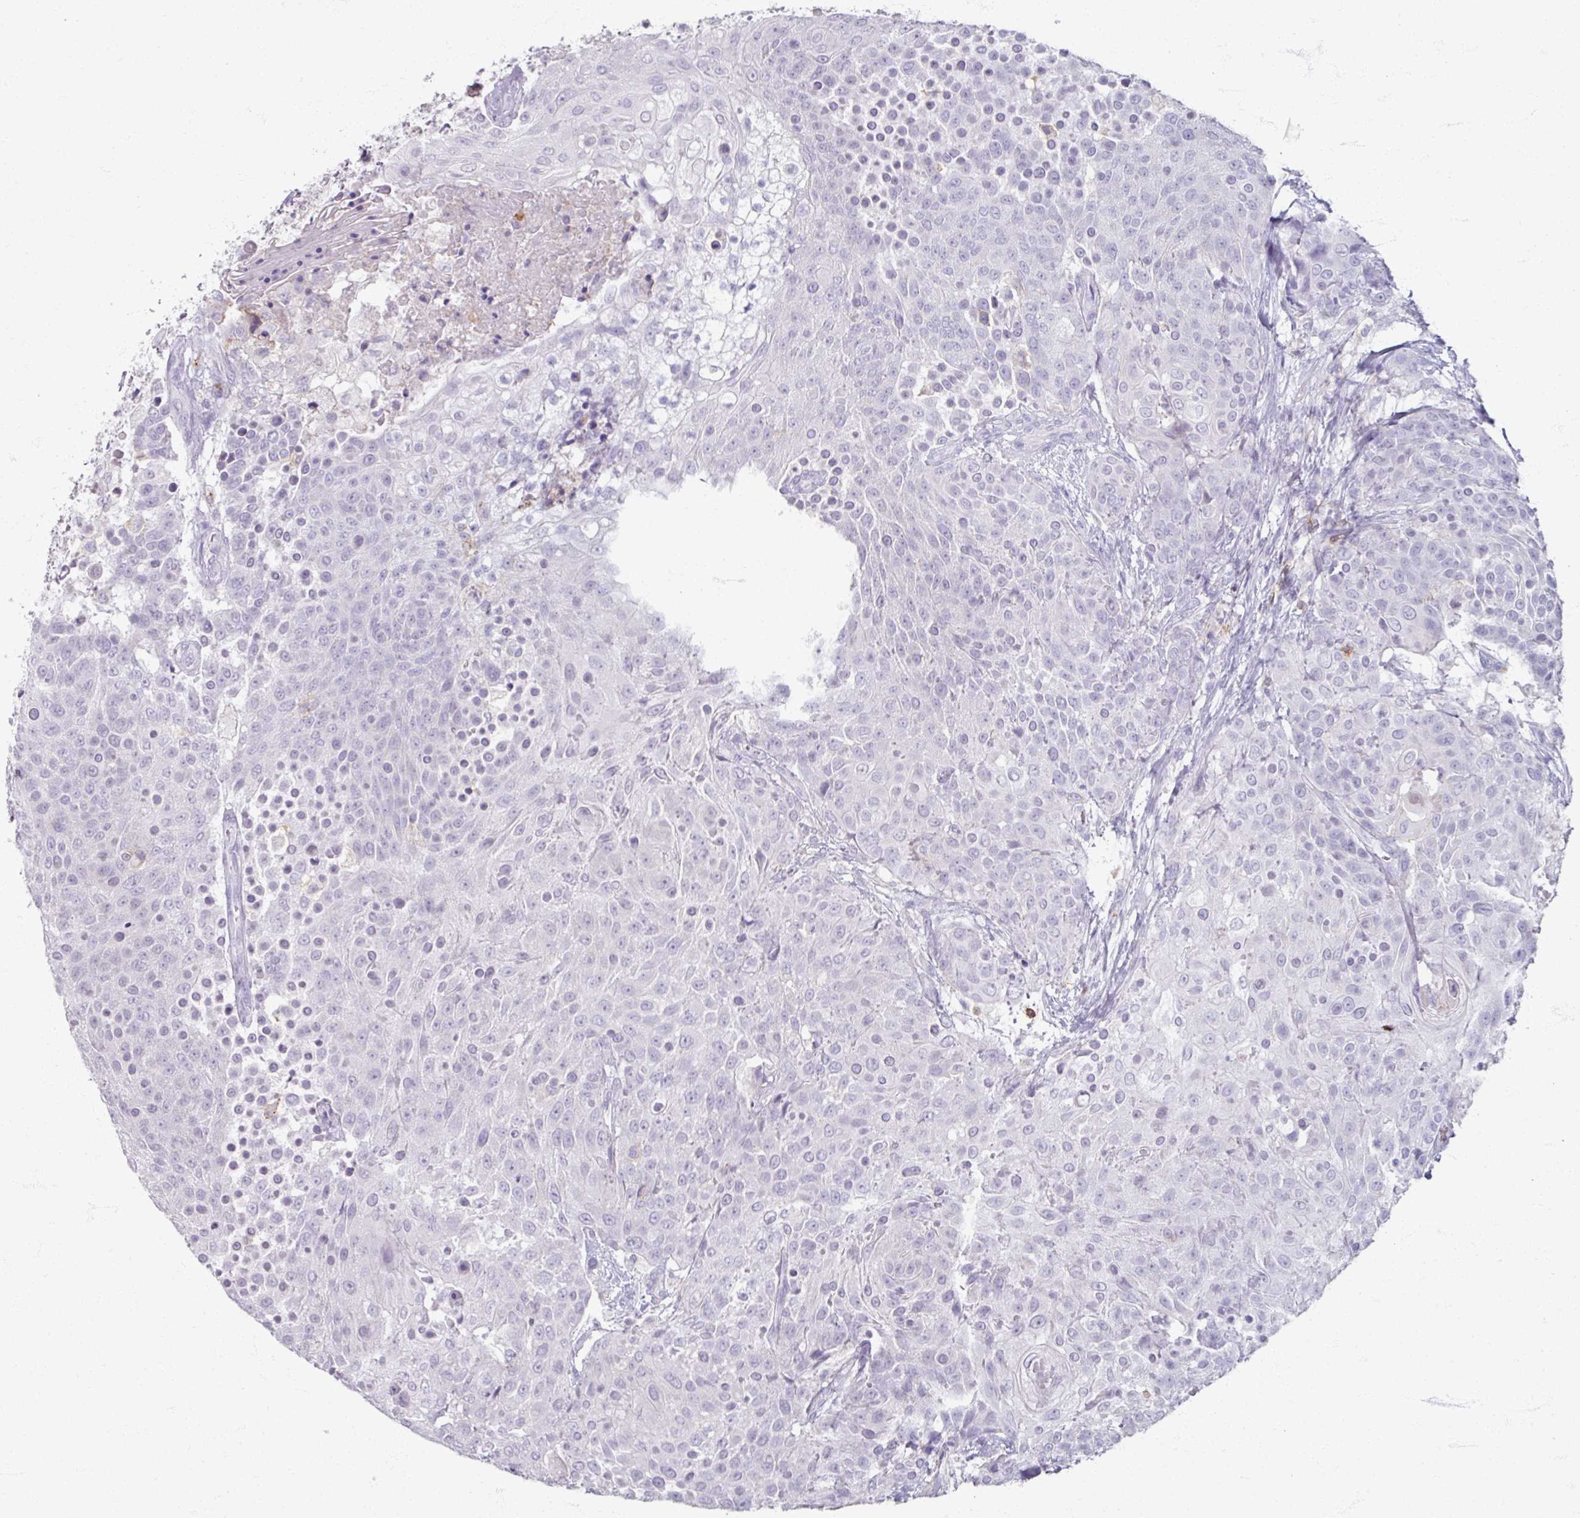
{"staining": {"intensity": "negative", "quantity": "none", "location": "none"}, "tissue": "urothelial cancer", "cell_type": "Tumor cells", "image_type": "cancer", "snomed": [{"axis": "morphology", "description": "Urothelial carcinoma, High grade"}, {"axis": "topography", "description": "Urinary bladder"}], "caption": "An IHC micrograph of urothelial cancer is shown. There is no staining in tumor cells of urothelial cancer.", "gene": "PTPRC", "patient": {"sex": "female", "age": 63}}